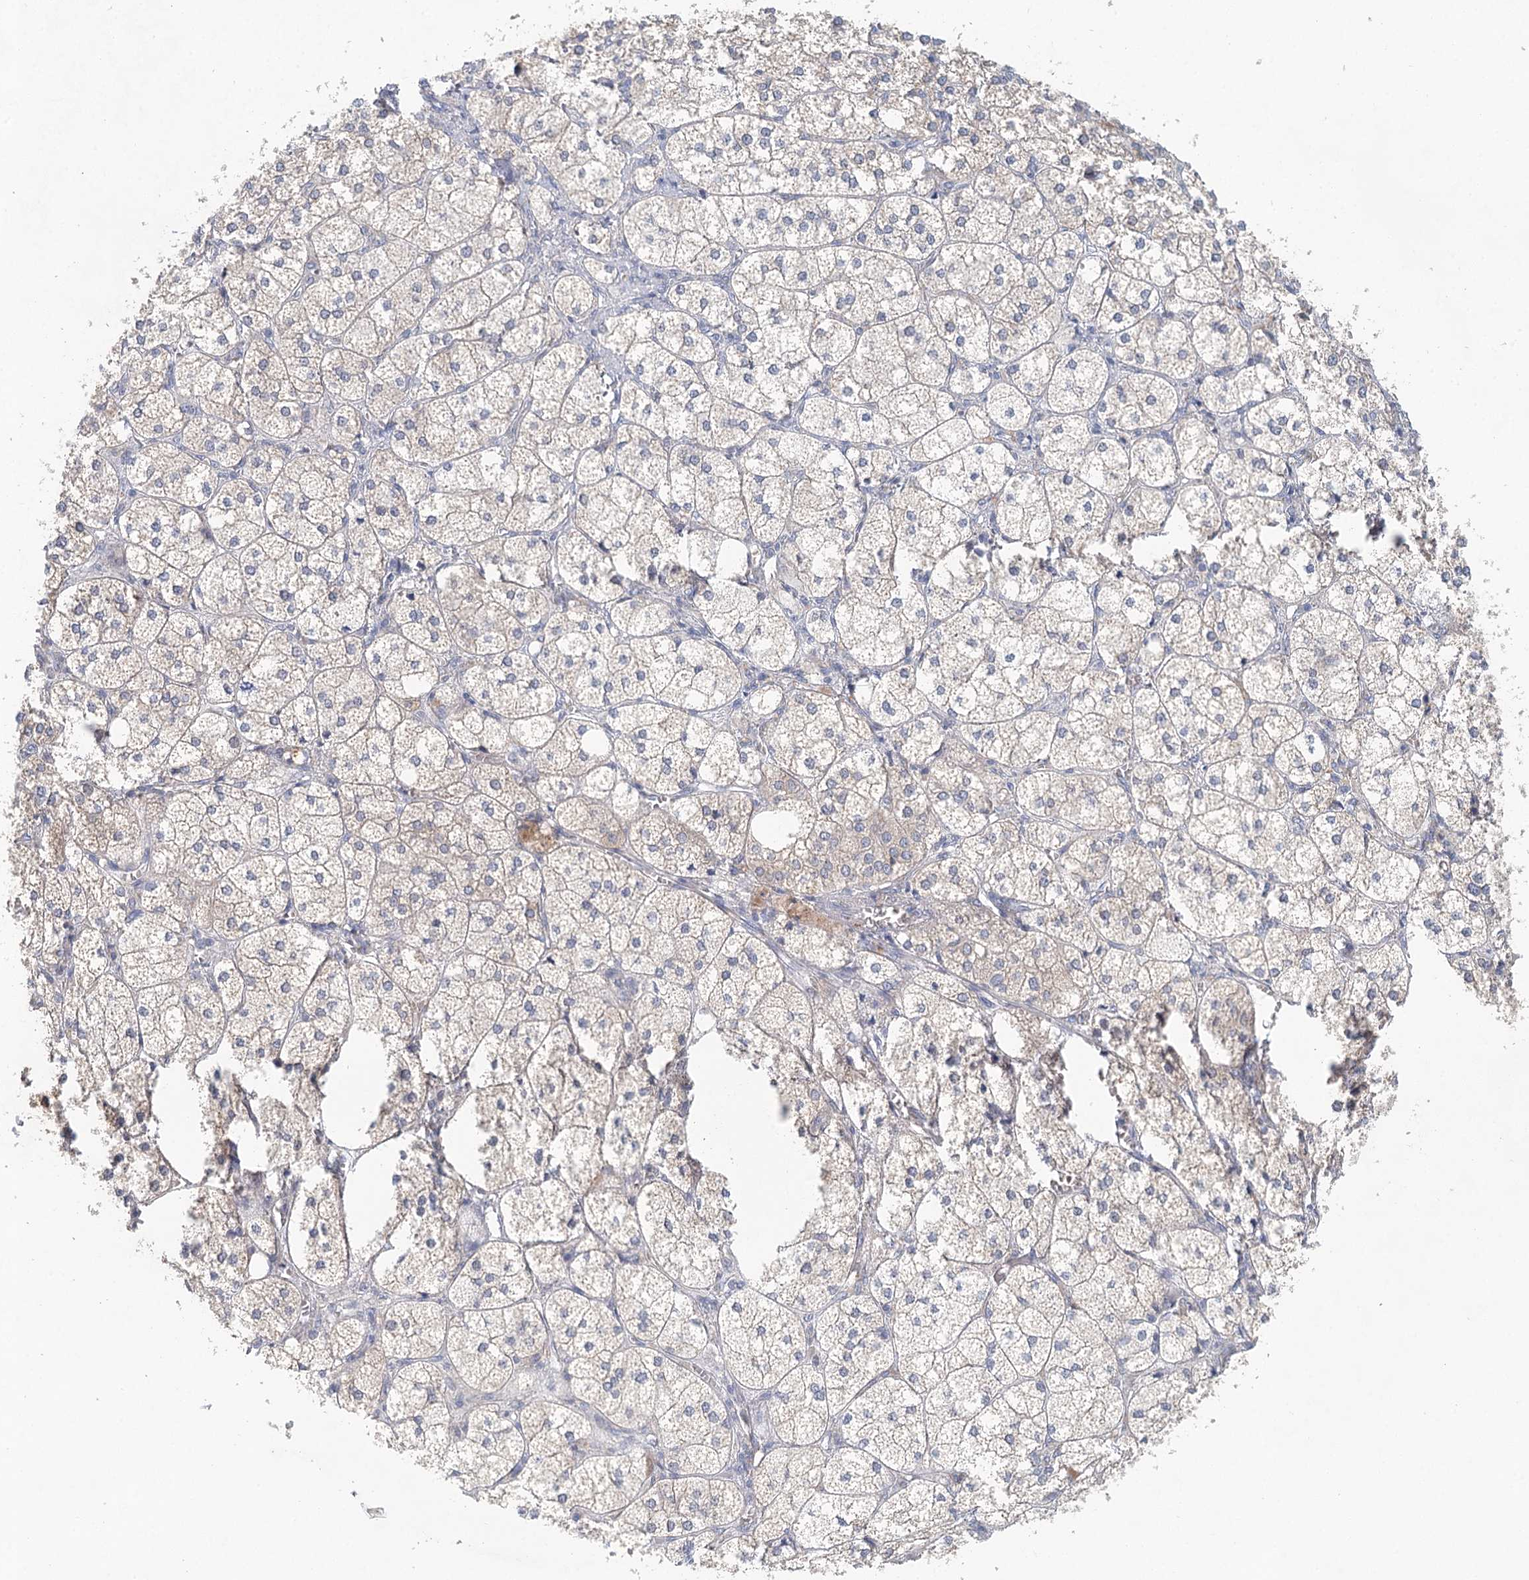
{"staining": {"intensity": "weak", "quantity": "<25%", "location": "cytoplasmic/membranous"}, "tissue": "adrenal gland", "cell_type": "Glandular cells", "image_type": "normal", "snomed": [{"axis": "morphology", "description": "Normal tissue, NOS"}, {"axis": "topography", "description": "Adrenal gland"}], "caption": "Immunohistochemistry micrograph of unremarkable adrenal gland: adrenal gland stained with DAB (3,3'-diaminobenzidine) shows no significant protein staining in glandular cells.", "gene": "BLTP1", "patient": {"sex": "female", "age": 61}}